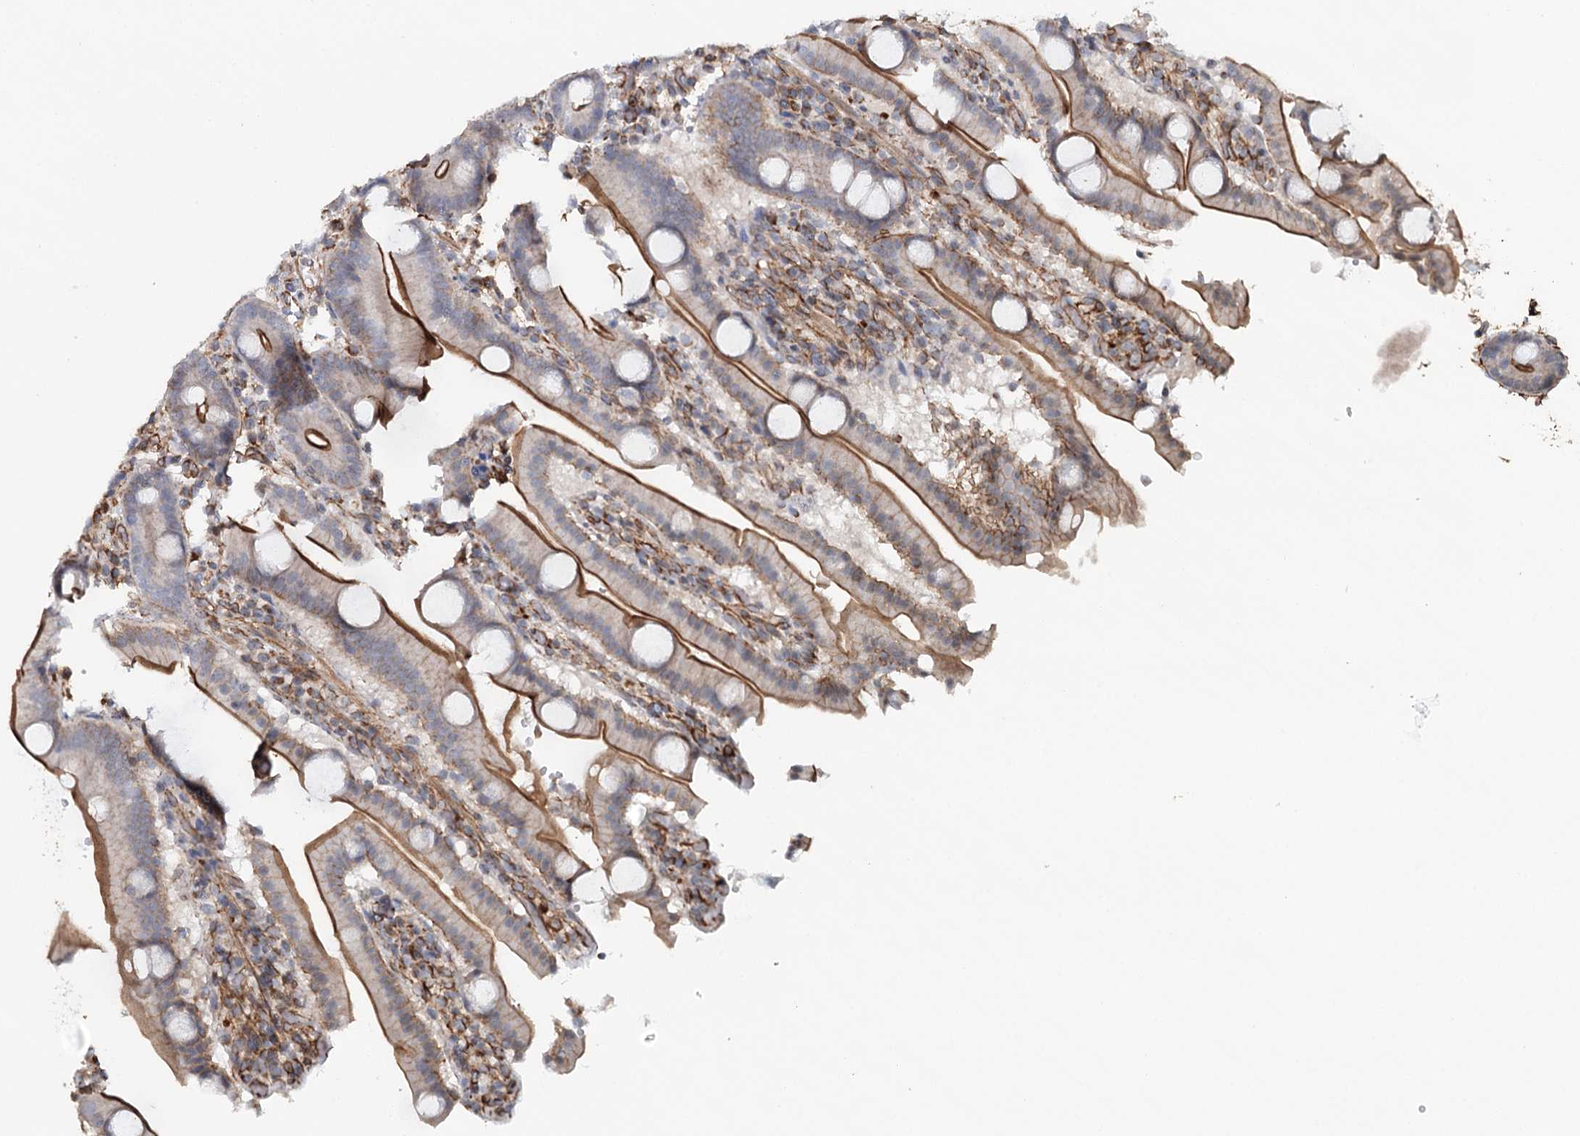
{"staining": {"intensity": "moderate", "quantity": ">75%", "location": "cytoplasmic/membranous"}, "tissue": "duodenum", "cell_type": "Glandular cells", "image_type": "normal", "snomed": [{"axis": "morphology", "description": "Normal tissue, NOS"}, {"axis": "topography", "description": "Duodenum"}], "caption": "Immunohistochemistry of benign human duodenum shows medium levels of moderate cytoplasmic/membranous expression in approximately >75% of glandular cells. Nuclei are stained in blue.", "gene": "SYNPO", "patient": {"sex": "male", "age": 55}}